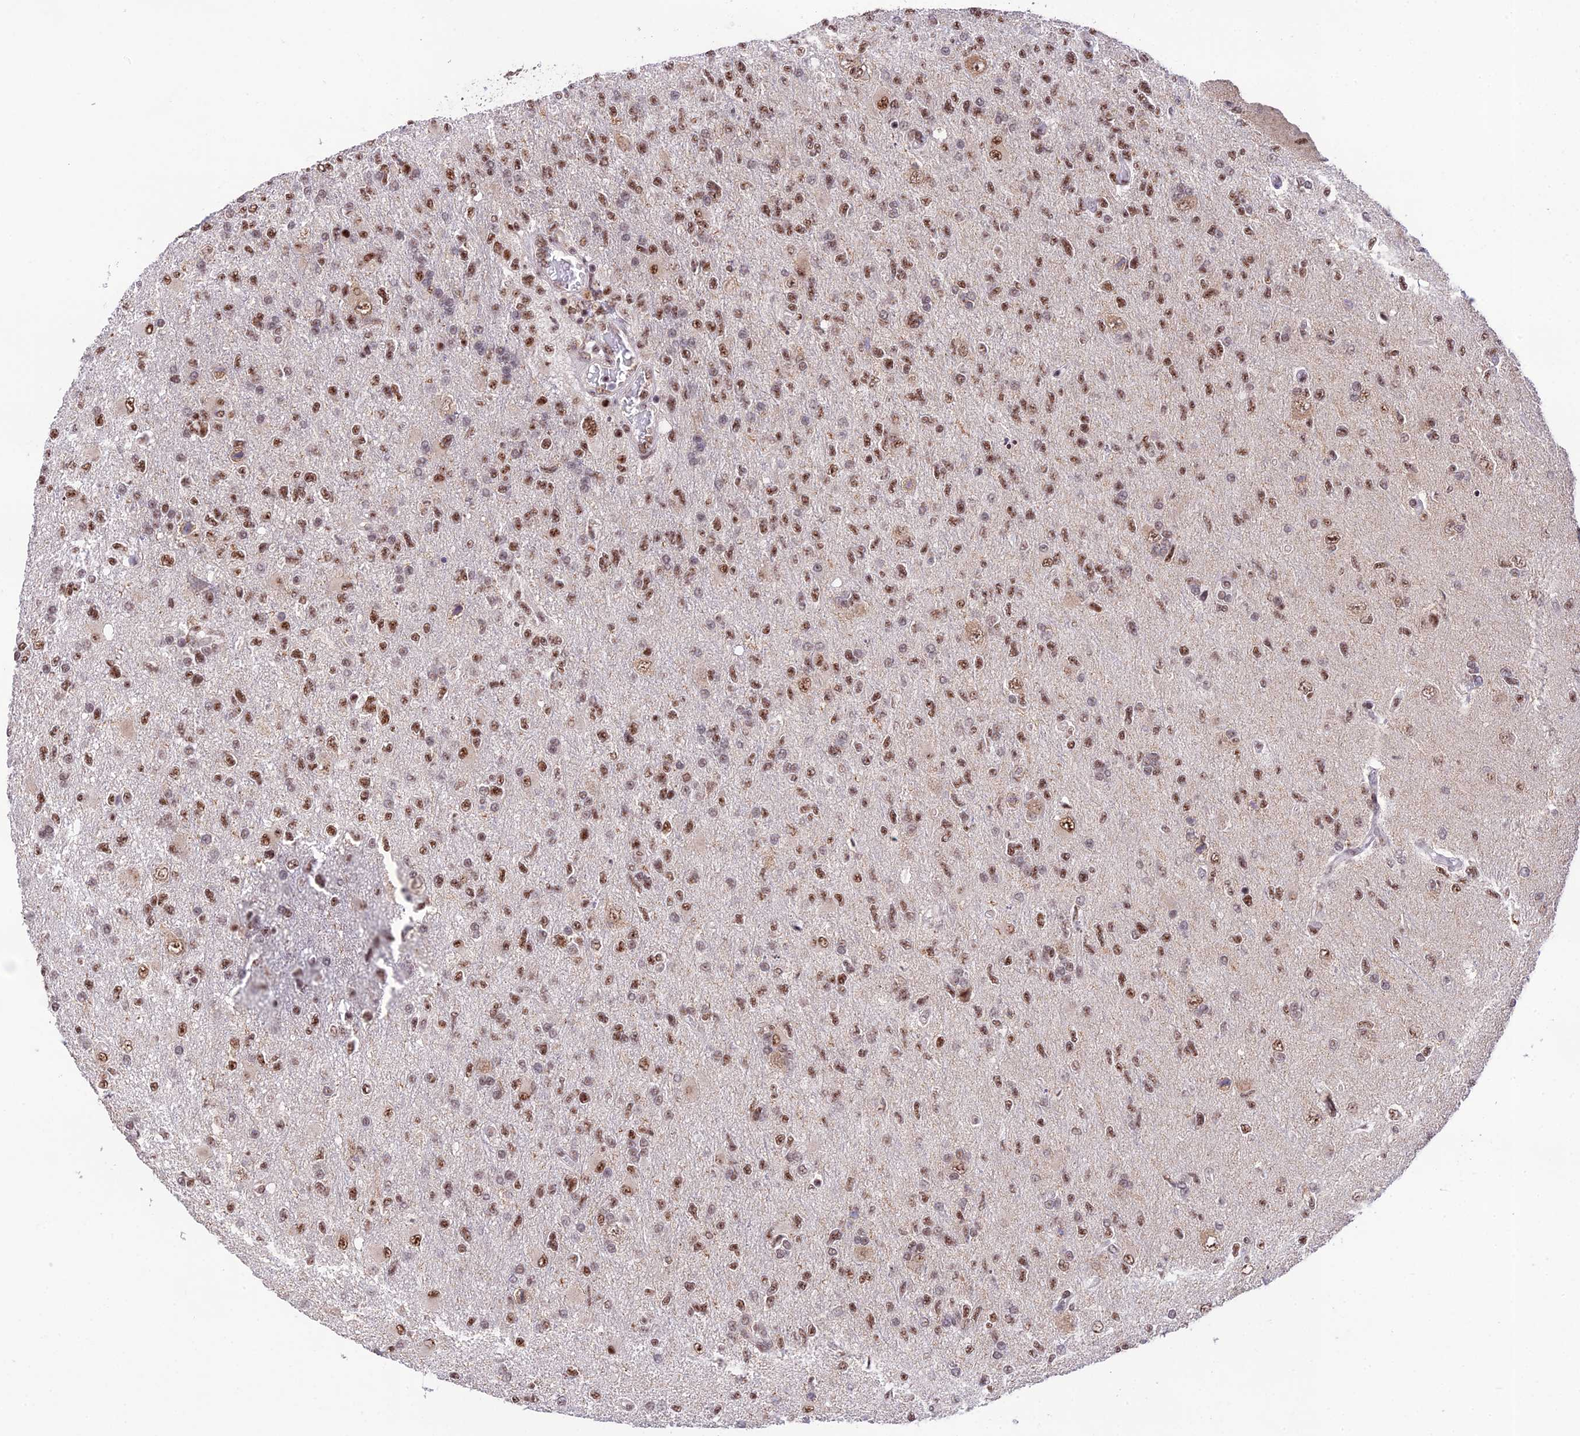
{"staining": {"intensity": "moderate", "quantity": ">75%", "location": "nuclear"}, "tissue": "glioma", "cell_type": "Tumor cells", "image_type": "cancer", "snomed": [{"axis": "morphology", "description": "Glioma, malignant, High grade"}, {"axis": "topography", "description": "Brain"}], "caption": "A brown stain highlights moderate nuclear expression of a protein in glioma tumor cells. The protein of interest is shown in brown color, while the nuclei are stained blue.", "gene": "THOC7", "patient": {"sex": "male", "age": 56}}